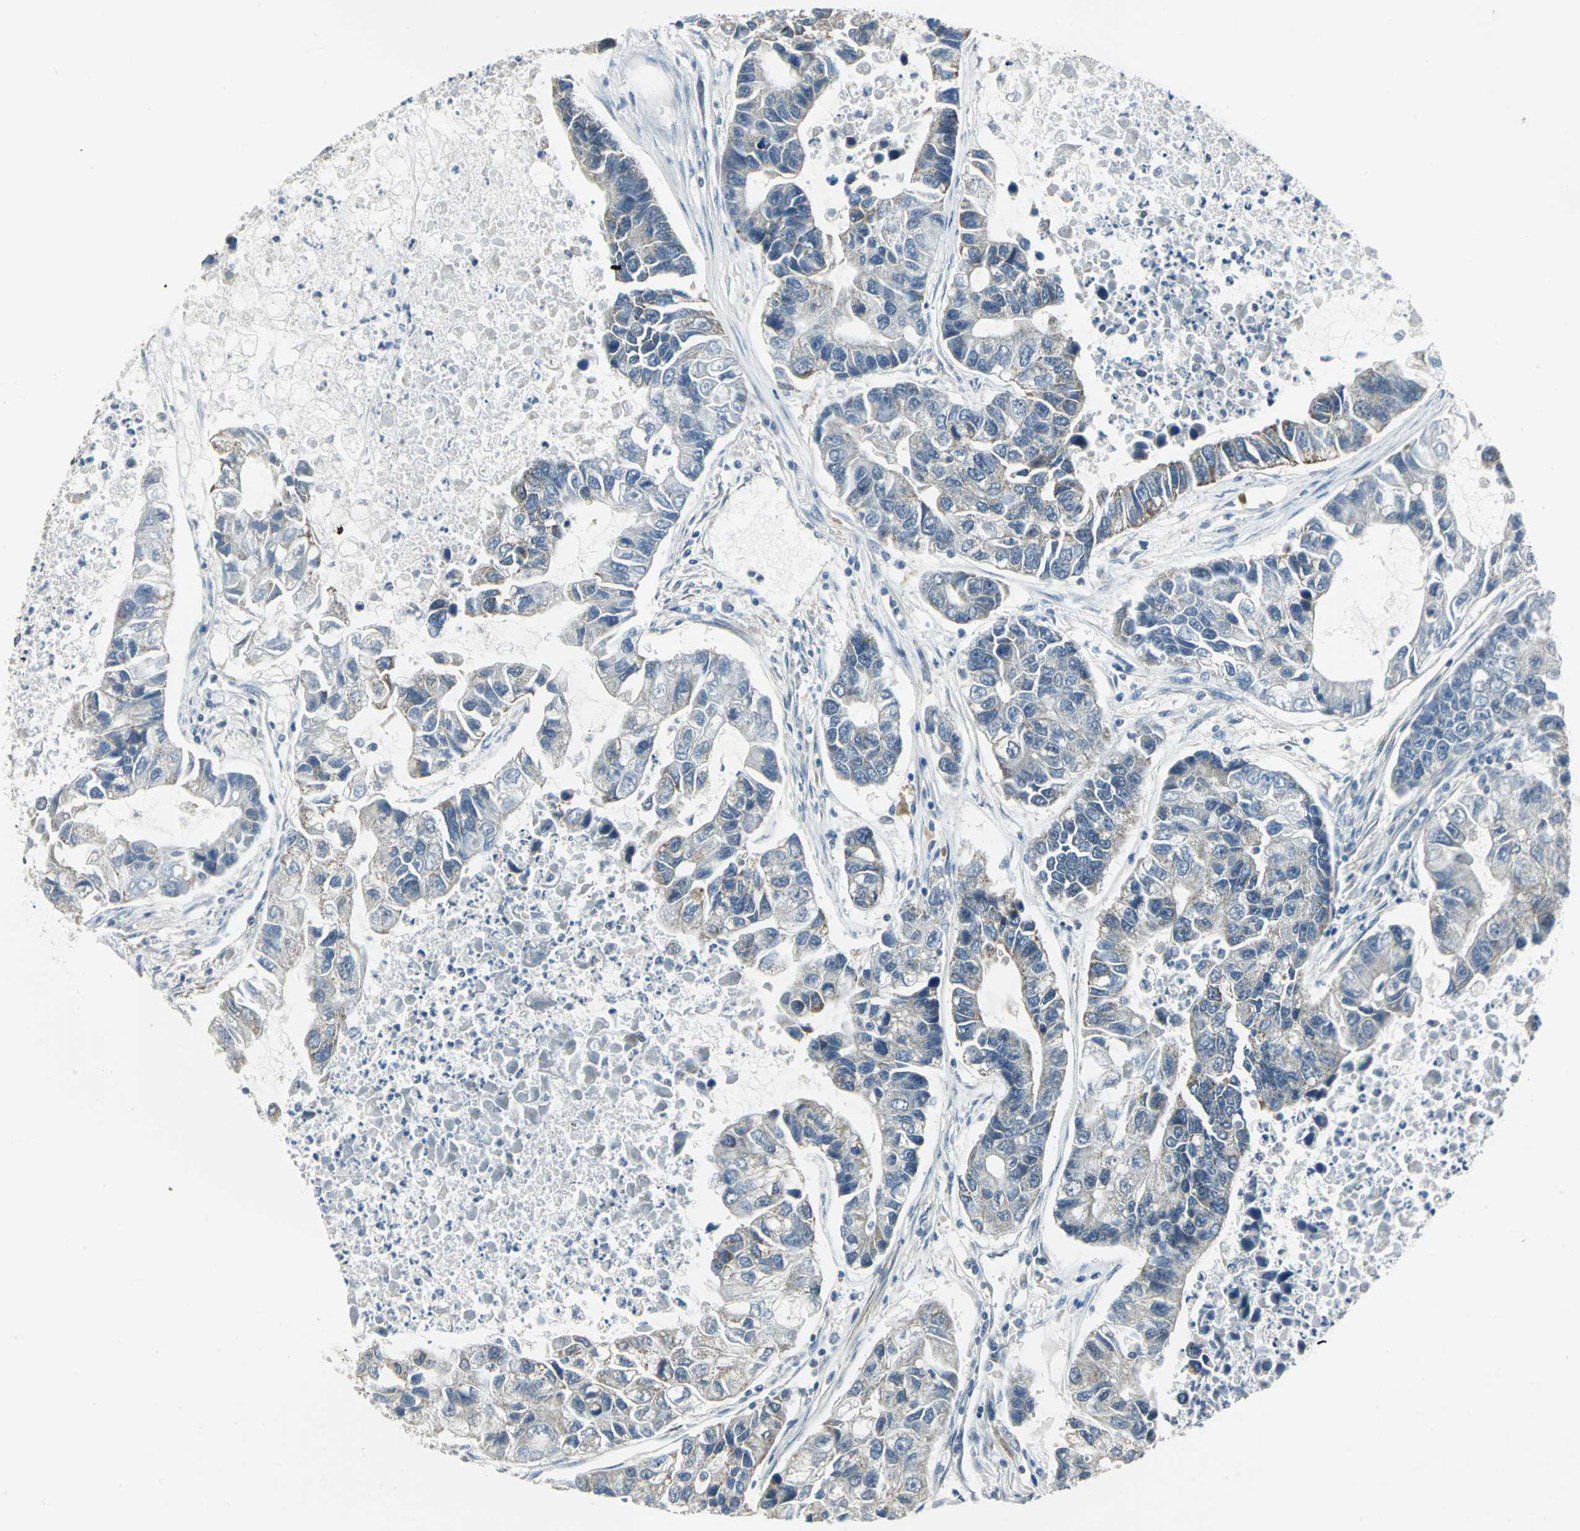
{"staining": {"intensity": "negative", "quantity": "none", "location": "none"}, "tissue": "lung cancer", "cell_type": "Tumor cells", "image_type": "cancer", "snomed": [{"axis": "morphology", "description": "Adenocarcinoma, NOS"}, {"axis": "topography", "description": "Lung"}], "caption": "Immunohistochemistry photomicrograph of neoplastic tissue: human lung cancer stained with DAB shows no significant protein staining in tumor cells.", "gene": "MTA1", "patient": {"sex": "female", "age": 51}}